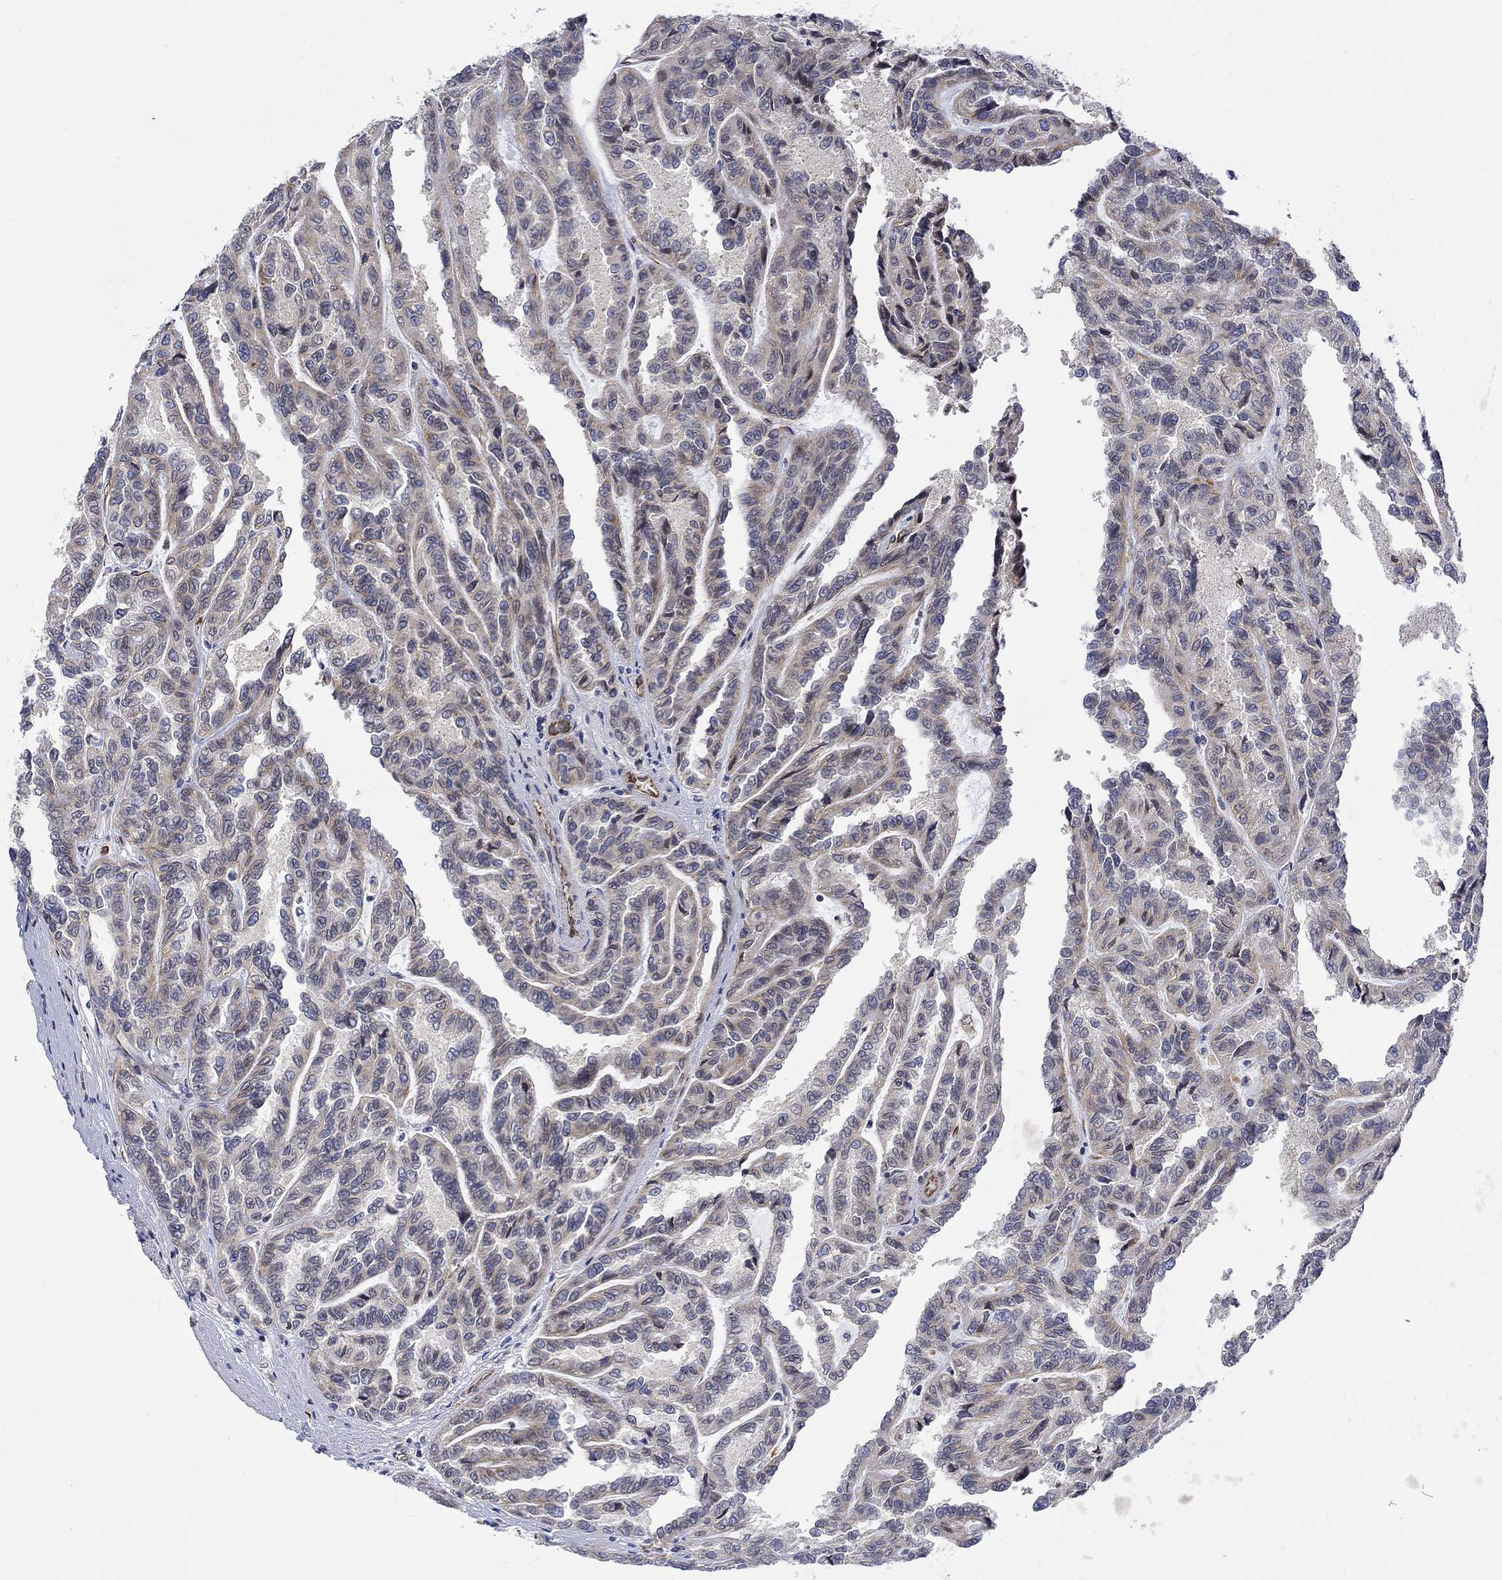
{"staining": {"intensity": "weak", "quantity": "25%-75%", "location": "cytoplasmic/membranous"}, "tissue": "renal cancer", "cell_type": "Tumor cells", "image_type": "cancer", "snomed": [{"axis": "morphology", "description": "Adenocarcinoma, NOS"}, {"axis": "topography", "description": "Kidney"}], "caption": "Protein expression analysis of human renal cancer (adenocarcinoma) reveals weak cytoplasmic/membranous staining in about 25%-75% of tumor cells. Using DAB (brown) and hematoxylin (blue) stains, captured at high magnification using brightfield microscopy.", "gene": "CAMK1D", "patient": {"sex": "male", "age": 79}}